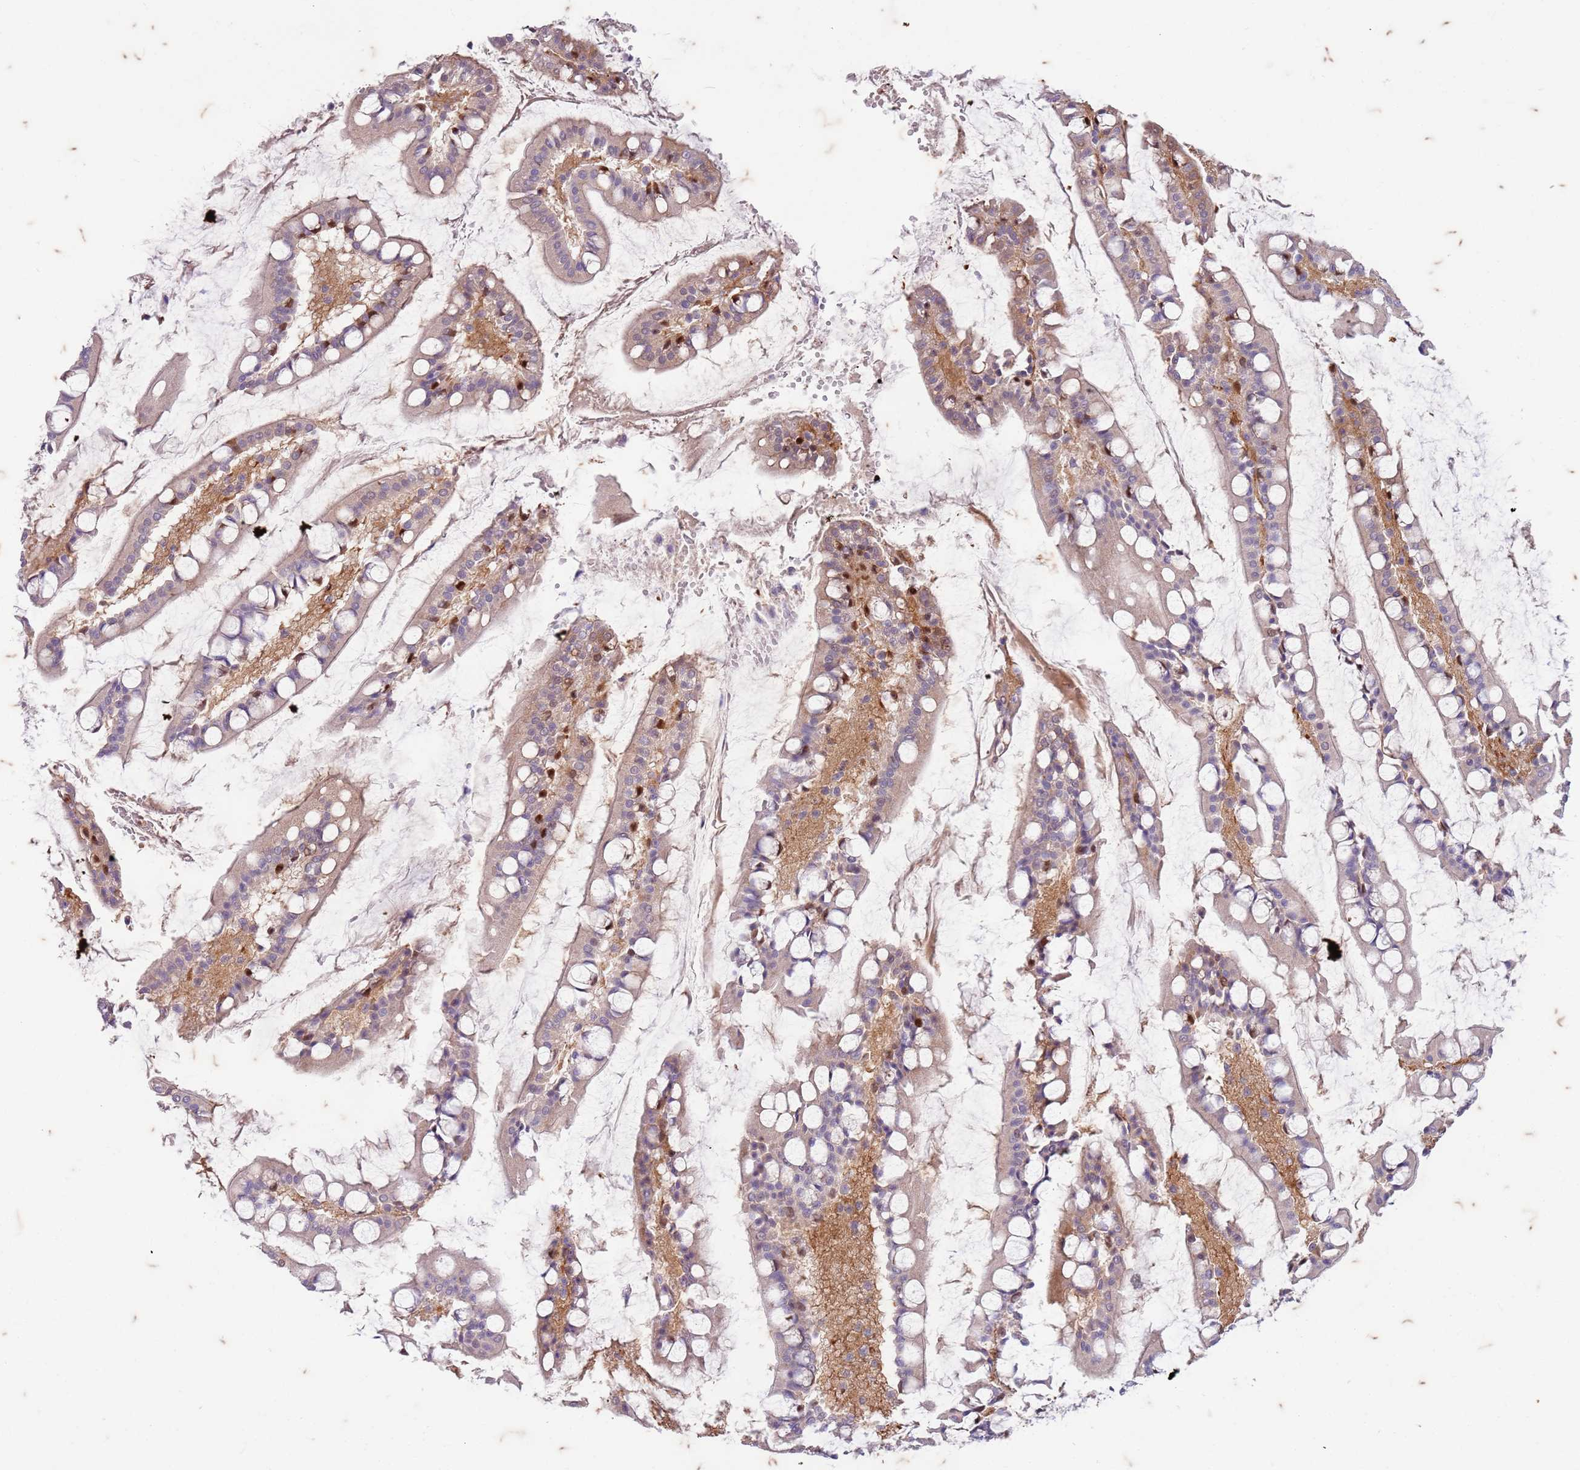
{"staining": {"intensity": "negative", "quantity": "none", "location": "none"}, "tissue": "small intestine", "cell_type": "Glandular cells", "image_type": "normal", "snomed": [{"axis": "morphology", "description": "Normal tissue, NOS"}, {"axis": "topography", "description": "Small intestine"}], "caption": "DAB immunohistochemical staining of unremarkable human small intestine shows no significant expression in glandular cells. Nuclei are stained in blue.", "gene": "RAPGEF3", "patient": {"sex": "male", "age": 52}}